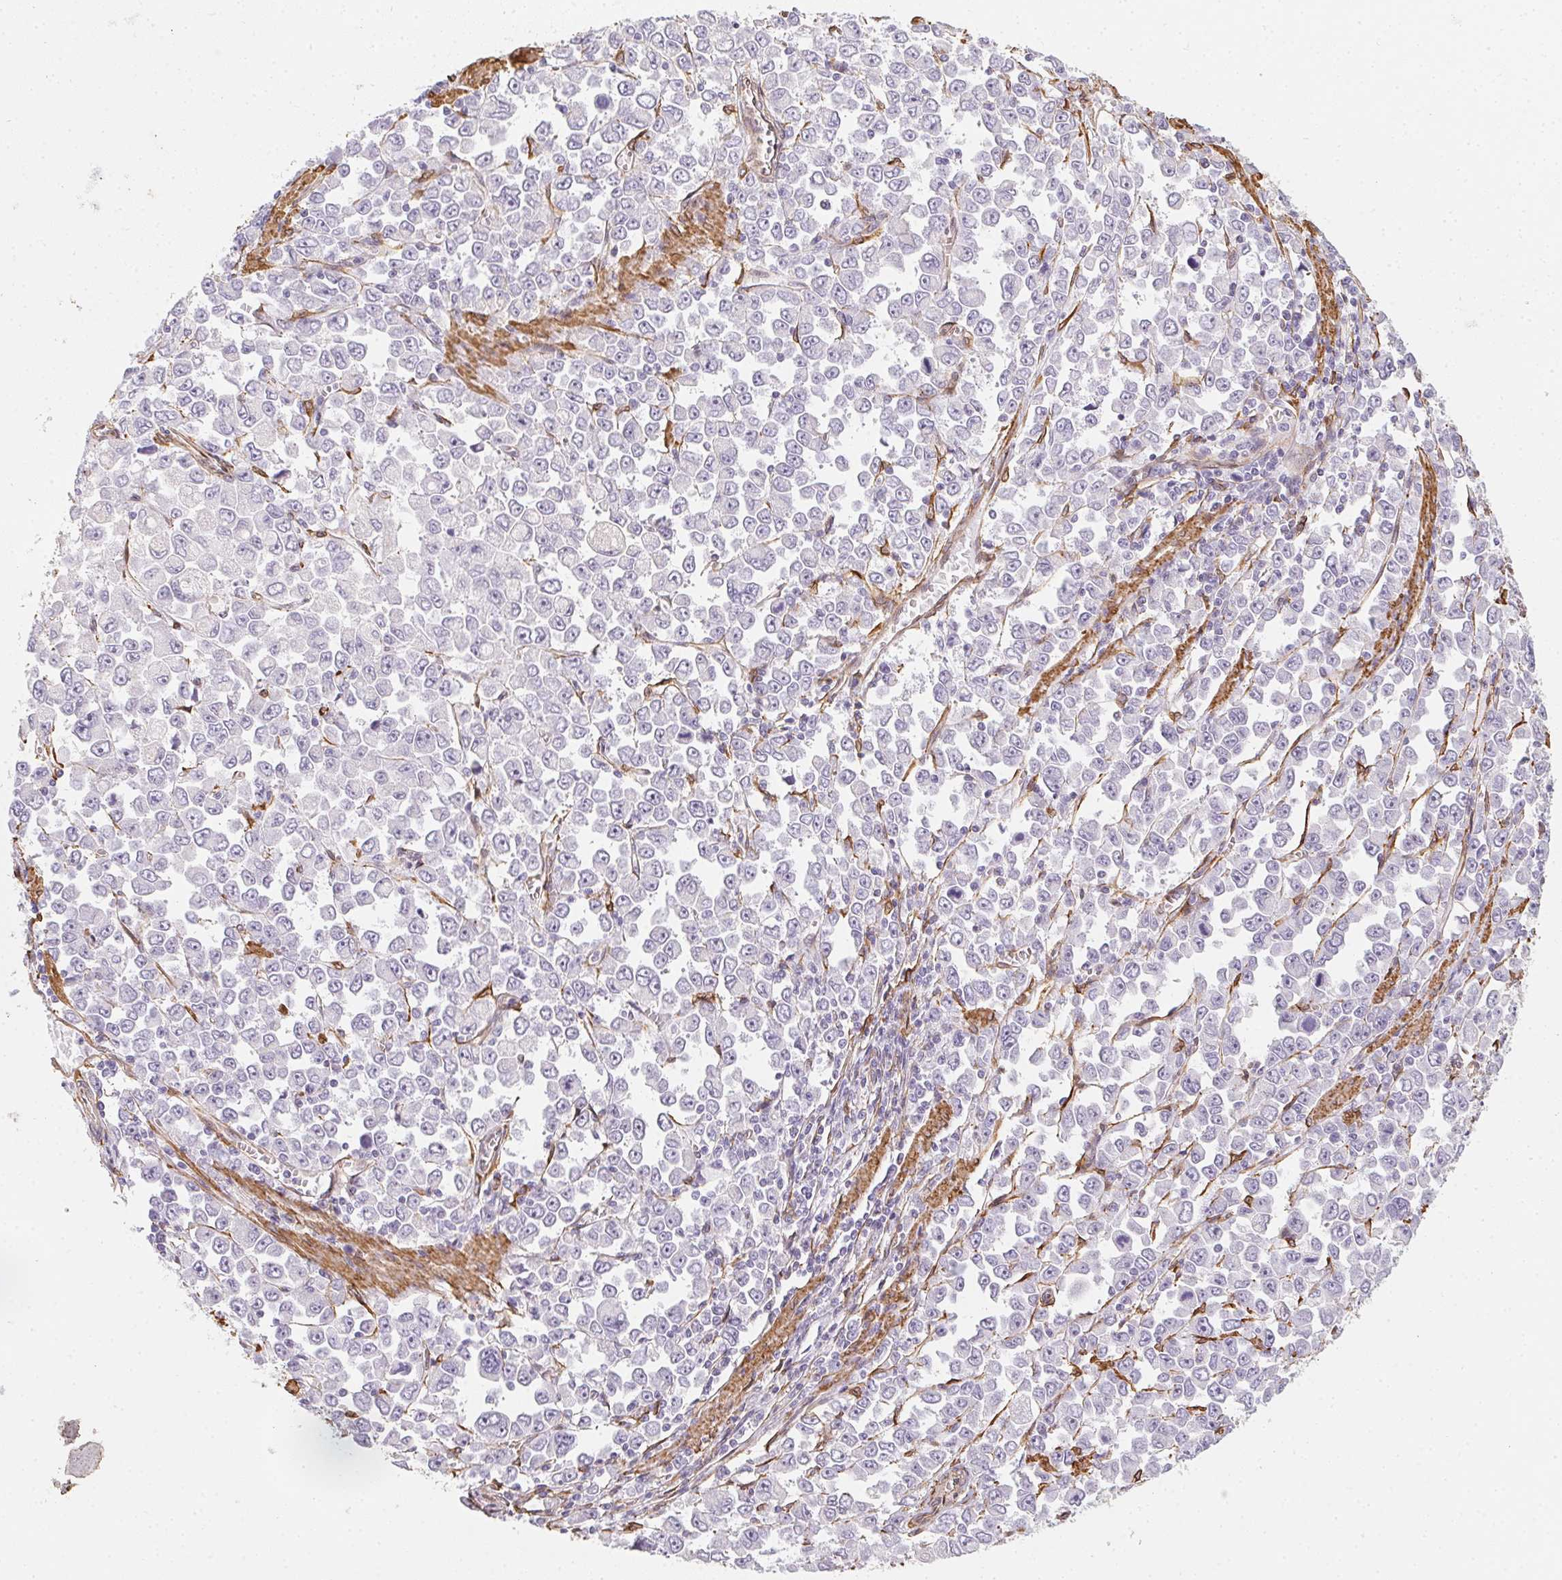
{"staining": {"intensity": "negative", "quantity": "none", "location": "none"}, "tissue": "stomach cancer", "cell_type": "Tumor cells", "image_type": "cancer", "snomed": [{"axis": "morphology", "description": "Adenocarcinoma, NOS"}, {"axis": "topography", "description": "Stomach, upper"}], "caption": "This is an immunohistochemistry (IHC) photomicrograph of adenocarcinoma (stomach). There is no expression in tumor cells.", "gene": "RSBN1", "patient": {"sex": "male", "age": 70}}